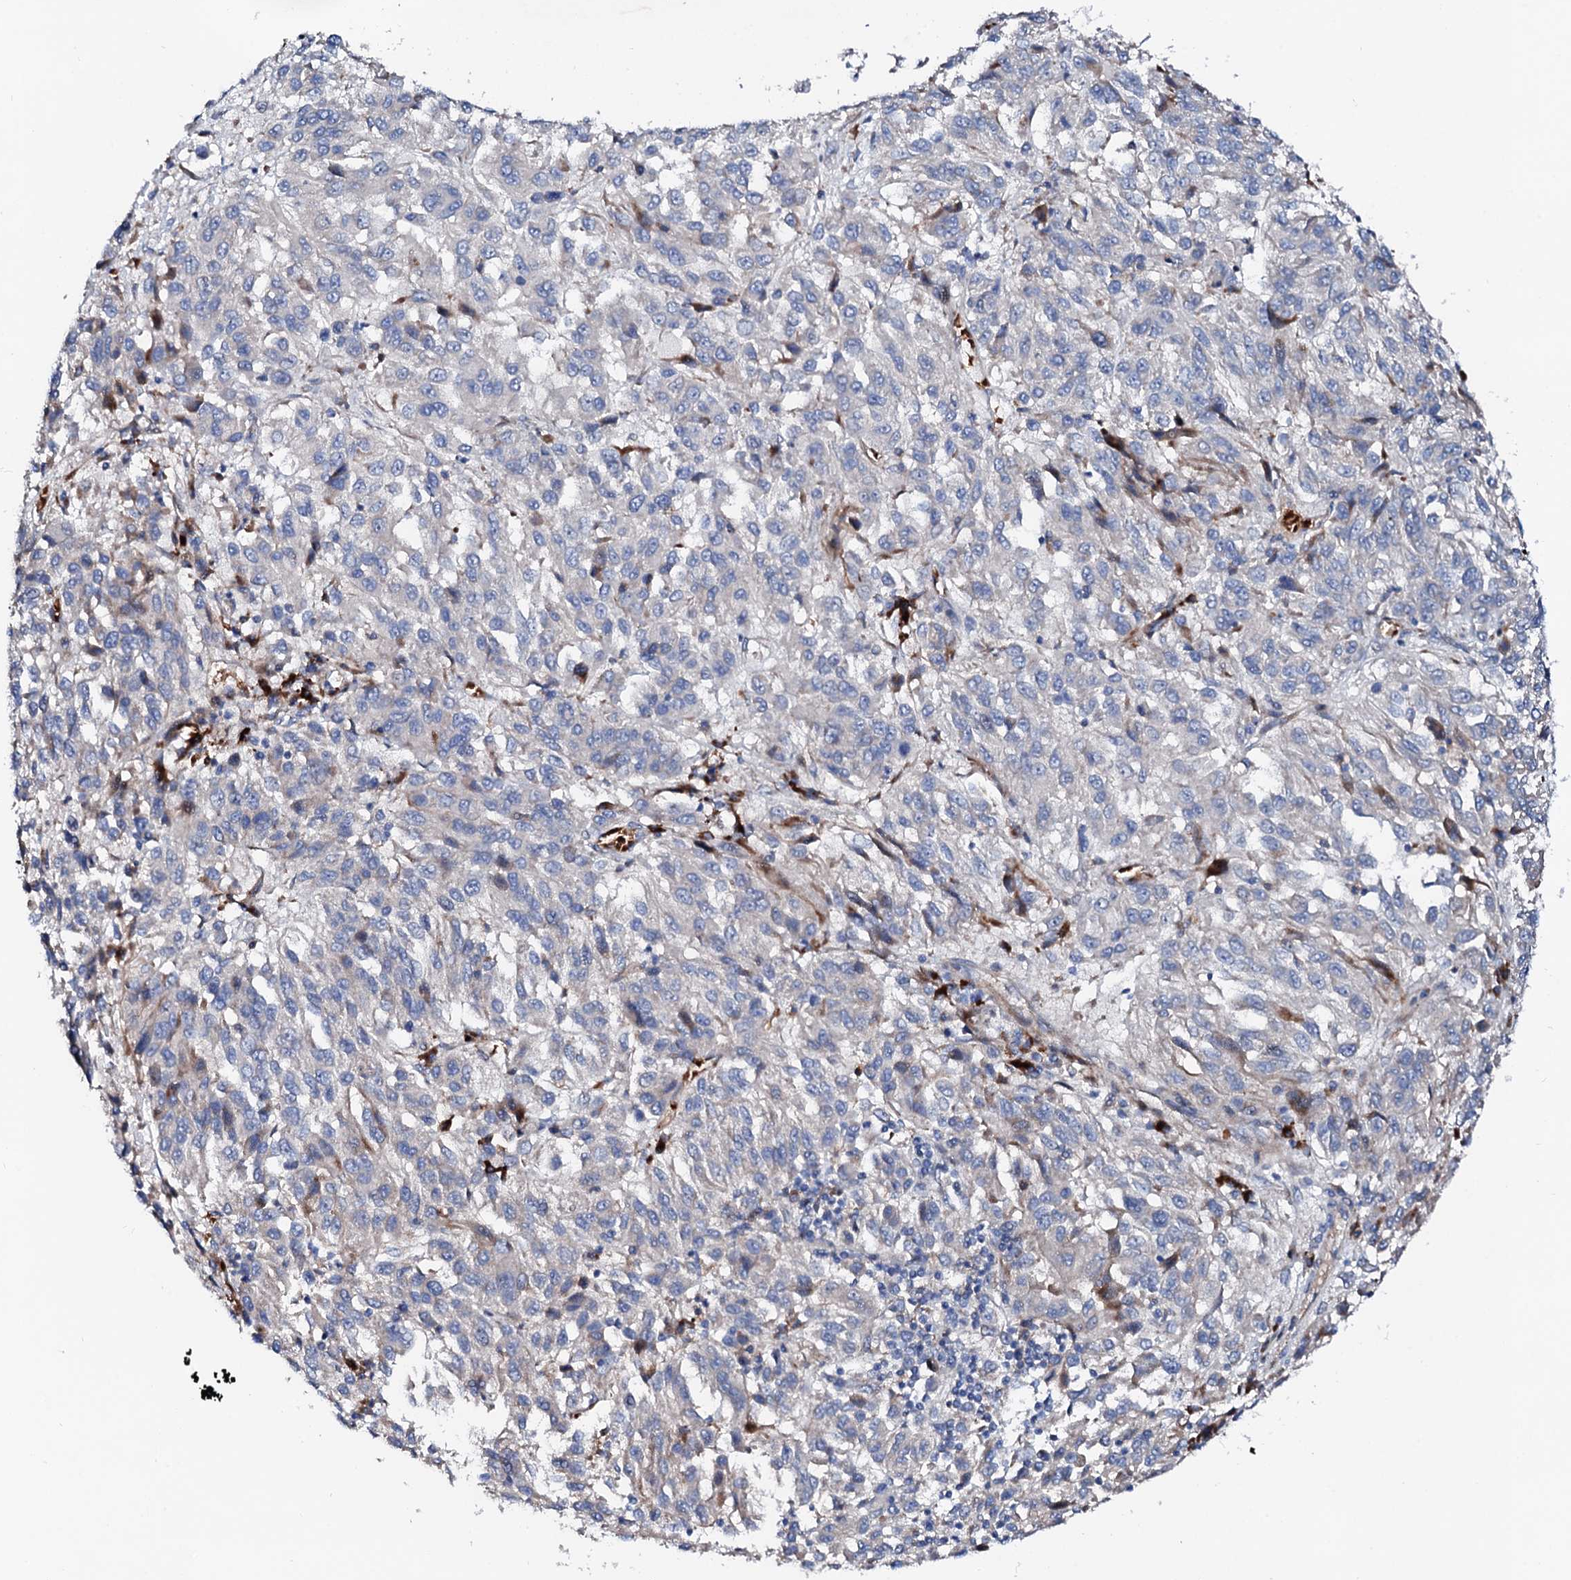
{"staining": {"intensity": "negative", "quantity": "none", "location": "none"}, "tissue": "melanoma", "cell_type": "Tumor cells", "image_type": "cancer", "snomed": [{"axis": "morphology", "description": "Malignant melanoma, Metastatic site"}, {"axis": "topography", "description": "Lung"}], "caption": "IHC of melanoma exhibits no expression in tumor cells.", "gene": "SLC10A7", "patient": {"sex": "male", "age": 64}}